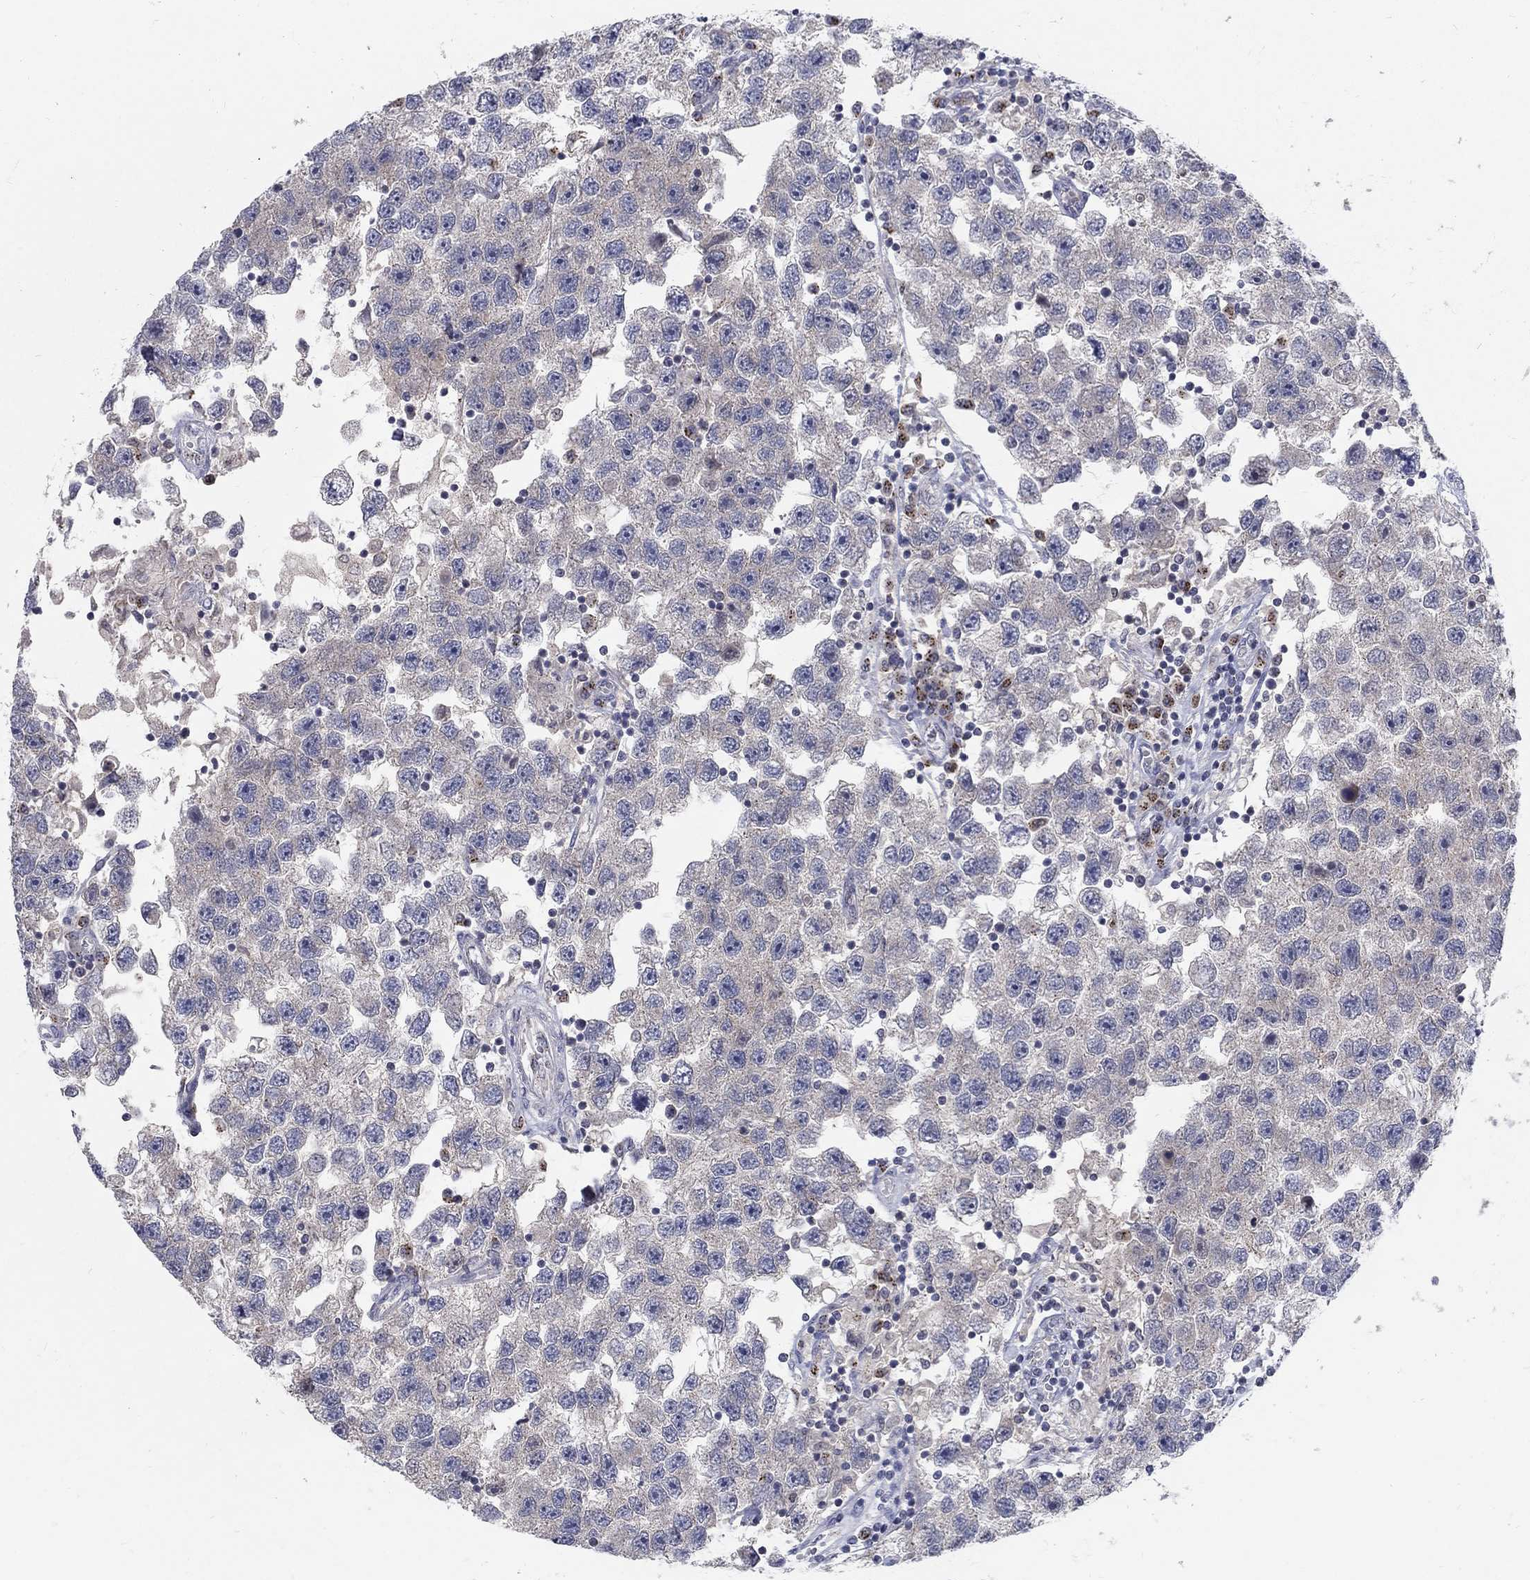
{"staining": {"intensity": "weak", "quantity": "25%-75%", "location": "cytoplasmic/membranous"}, "tissue": "testis cancer", "cell_type": "Tumor cells", "image_type": "cancer", "snomed": [{"axis": "morphology", "description": "Seminoma, NOS"}, {"axis": "topography", "description": "Testis"}], "caption": "Protein expression analysis of human testis seminoma reveals weak cytoplasmic/membranous staining in approximately 25%-75% of tumor cells. (DAB (3,3'-diaminobenzidine) = brown stain, brightfield microscopy at high magnification).", "gene": "PANK3", "patient": {"sex": "male", "age": 26}}